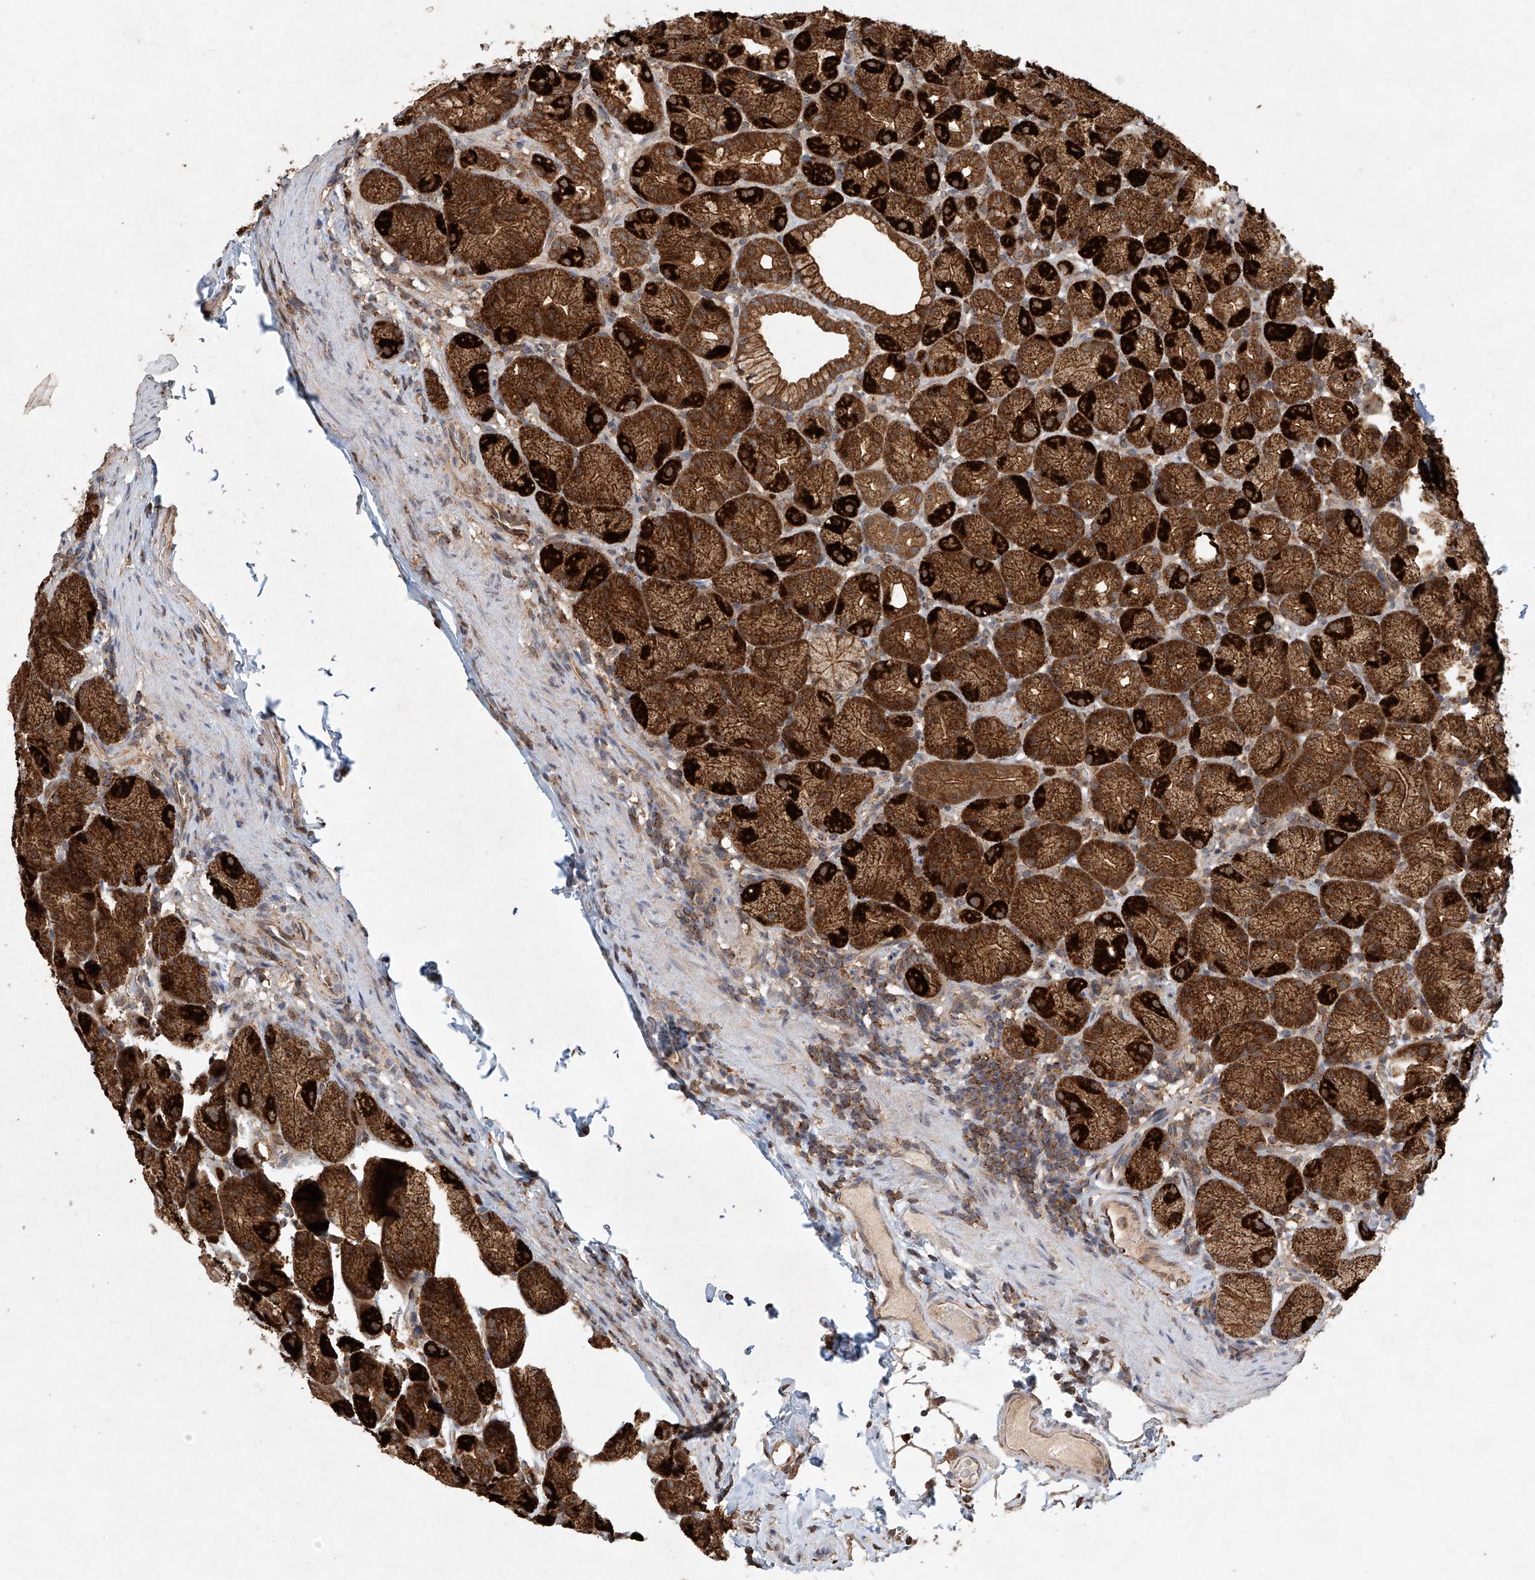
{"staining": {"intensity": "strong", "quantity": ">75%", "location": "cytoplasmic/membranous"}, "tissue": "stomach", "cell_type": "Glandular cells", "image_type": "normal", "snomed": [{"axis": "morphology", "description": "Normal tissue, NOS"}, {"axis": "topography", "description": "Stomach, upper"}], "caption": "Immunohistochemistry image of benign human stomach stained for a protein (brown), which displays high levels of strong cytoplasmic/membranous positivity in approximately >75% of glandular cells.", "gene": "DCAF11", "patient": {"sex": "male", "age": 68}}